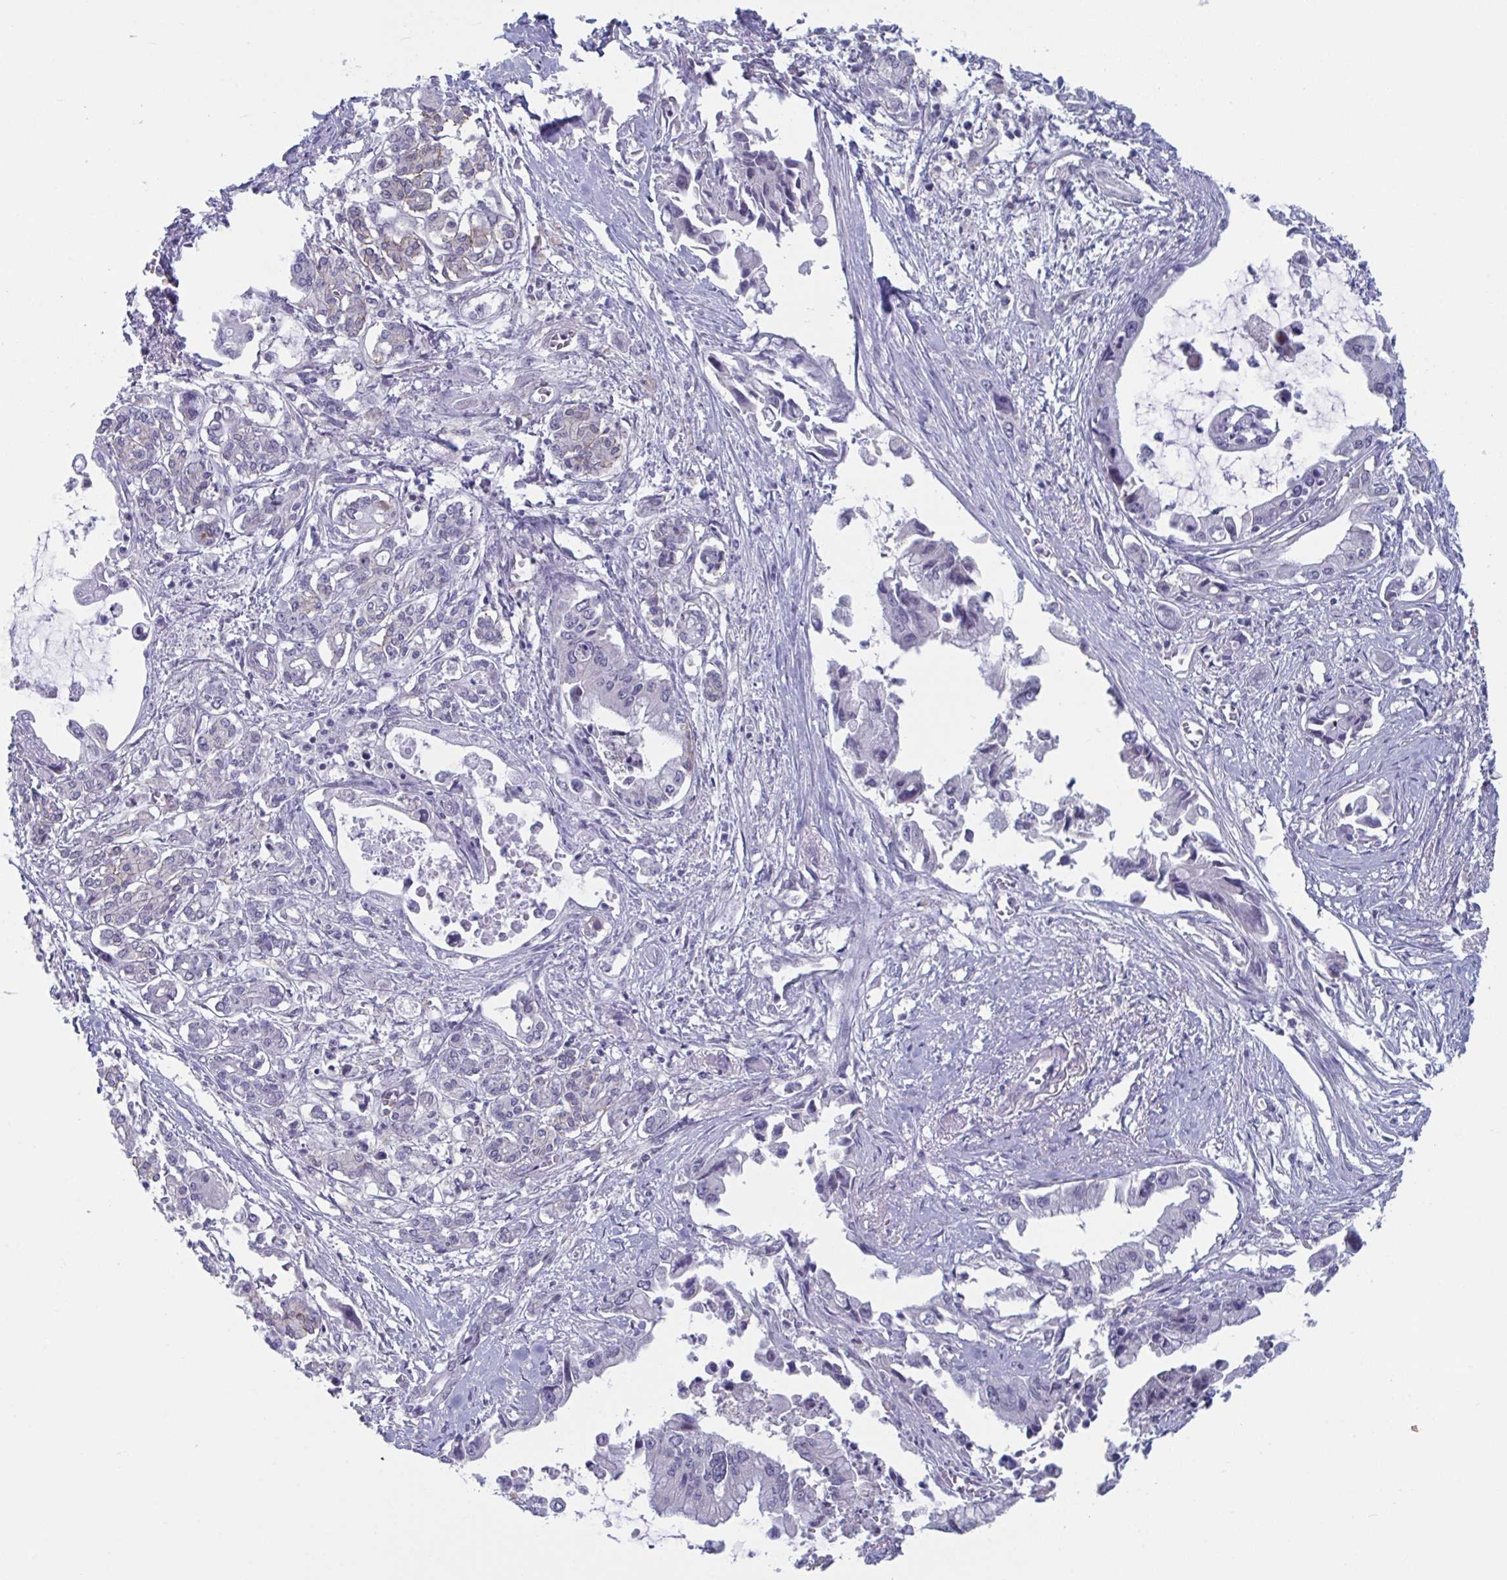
{"staining": {"intensity": "negative", "quantity": "none", "location": "none"}, "tissue": "pancreatic cancer", "cell_type": "Tumor cells", "image_type": "cancer", "snomed": [{"axis": "morphology", "description": "Adenocarcinoma, NOS"}, {"axis": "topography", "description": "Pancreas"}], "caption": "There is no significant expression in tumor cells of pancreatic cancer. (Stains: DAB (3,3'-diaminobenzidine) immunohistochemistry with hematoxylin counter stain, Microscopy: brightfield microscopy at high magnification).", "gene": "STK26", "patient": {"sex": "male", "age": 84}}